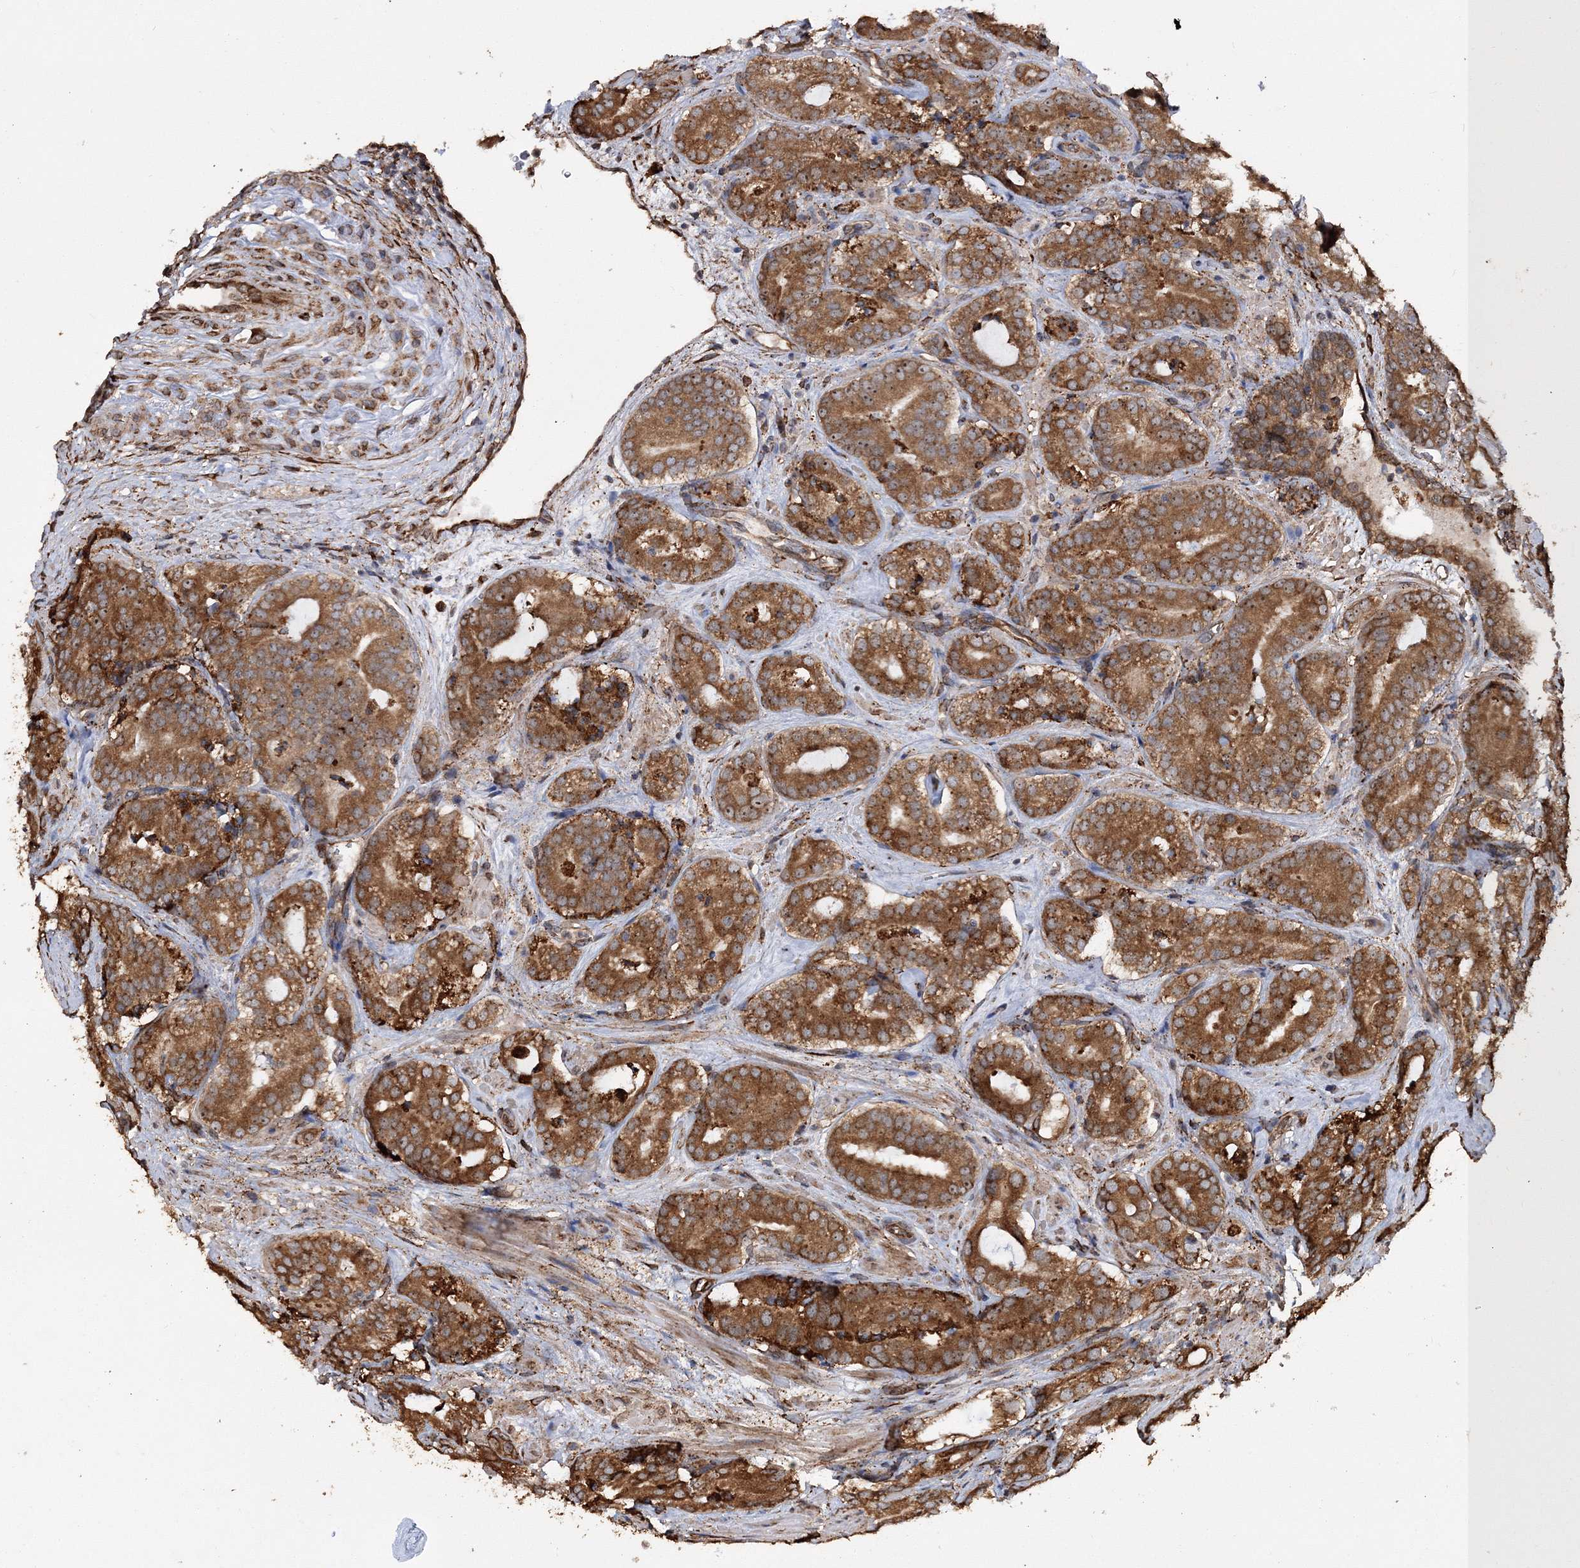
{"staining": {"intensity": "strong", "quantity": ">75%", "location": "cytoplasmic/membranous"}, "tissue": "prostate cancer", "cell_type": "Tumor cells", "image_type": "cancer", "snomed": [{"axis": "morphology", "description": "Adenocarcinoma, High grade"}, {"axis": "topography", "description": "Prostate"}], "caption": "This photomicrograph shows prostate adenocarcinoma (high-grade) stained with immunohistochemistry (IHC) to label a protein in brown. The cytoplasmic/membranous of tumor cells show strong positivity for the protein. Nuclei are counter-stained blue.", "gene": "SCRN3", "patient": {"sex": "male", "age": 57}}